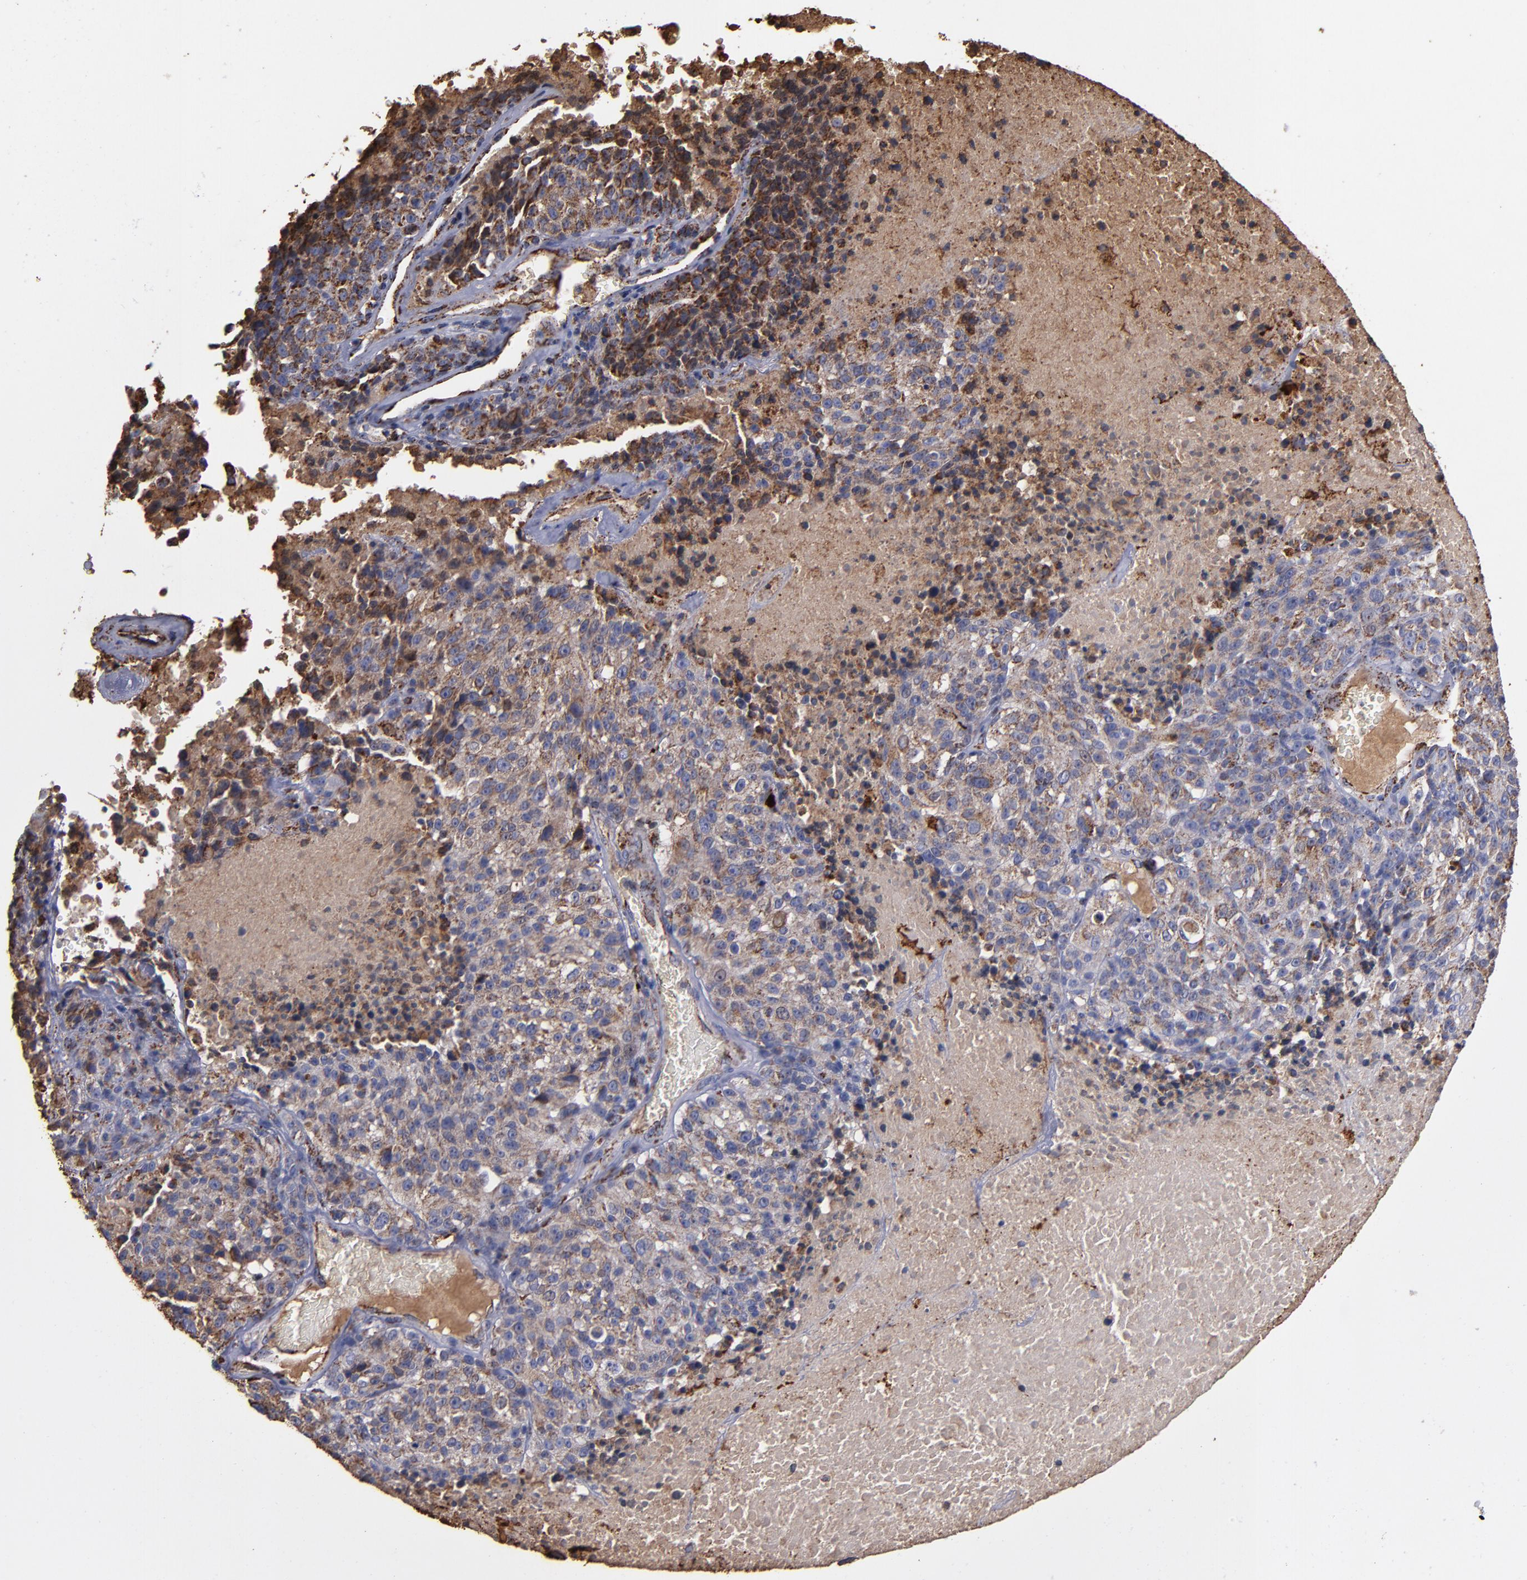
{"staining": {"intensity": "moderate", "quantity": ">75%", "location": "cytoplasmic/membranous"}, "tissue": "melanoma", "cell_type": "Tumor cells", "image_type": "cancer", "snomed": [{"axis": "morphology", "description": "Malignant melanoma, Metastatic site"}, {"axis": "topography", "description": "Cerebral cortex"}], "caption": "This is an image of immunohistochemistry (IHC) staining of malignant melanoma (metastatic site), which shows moderate positivity in the cytoplasmic/membranous of tumor cells.", "gene": "SOD2", "patient": {"sex": "female", "age": 52}}